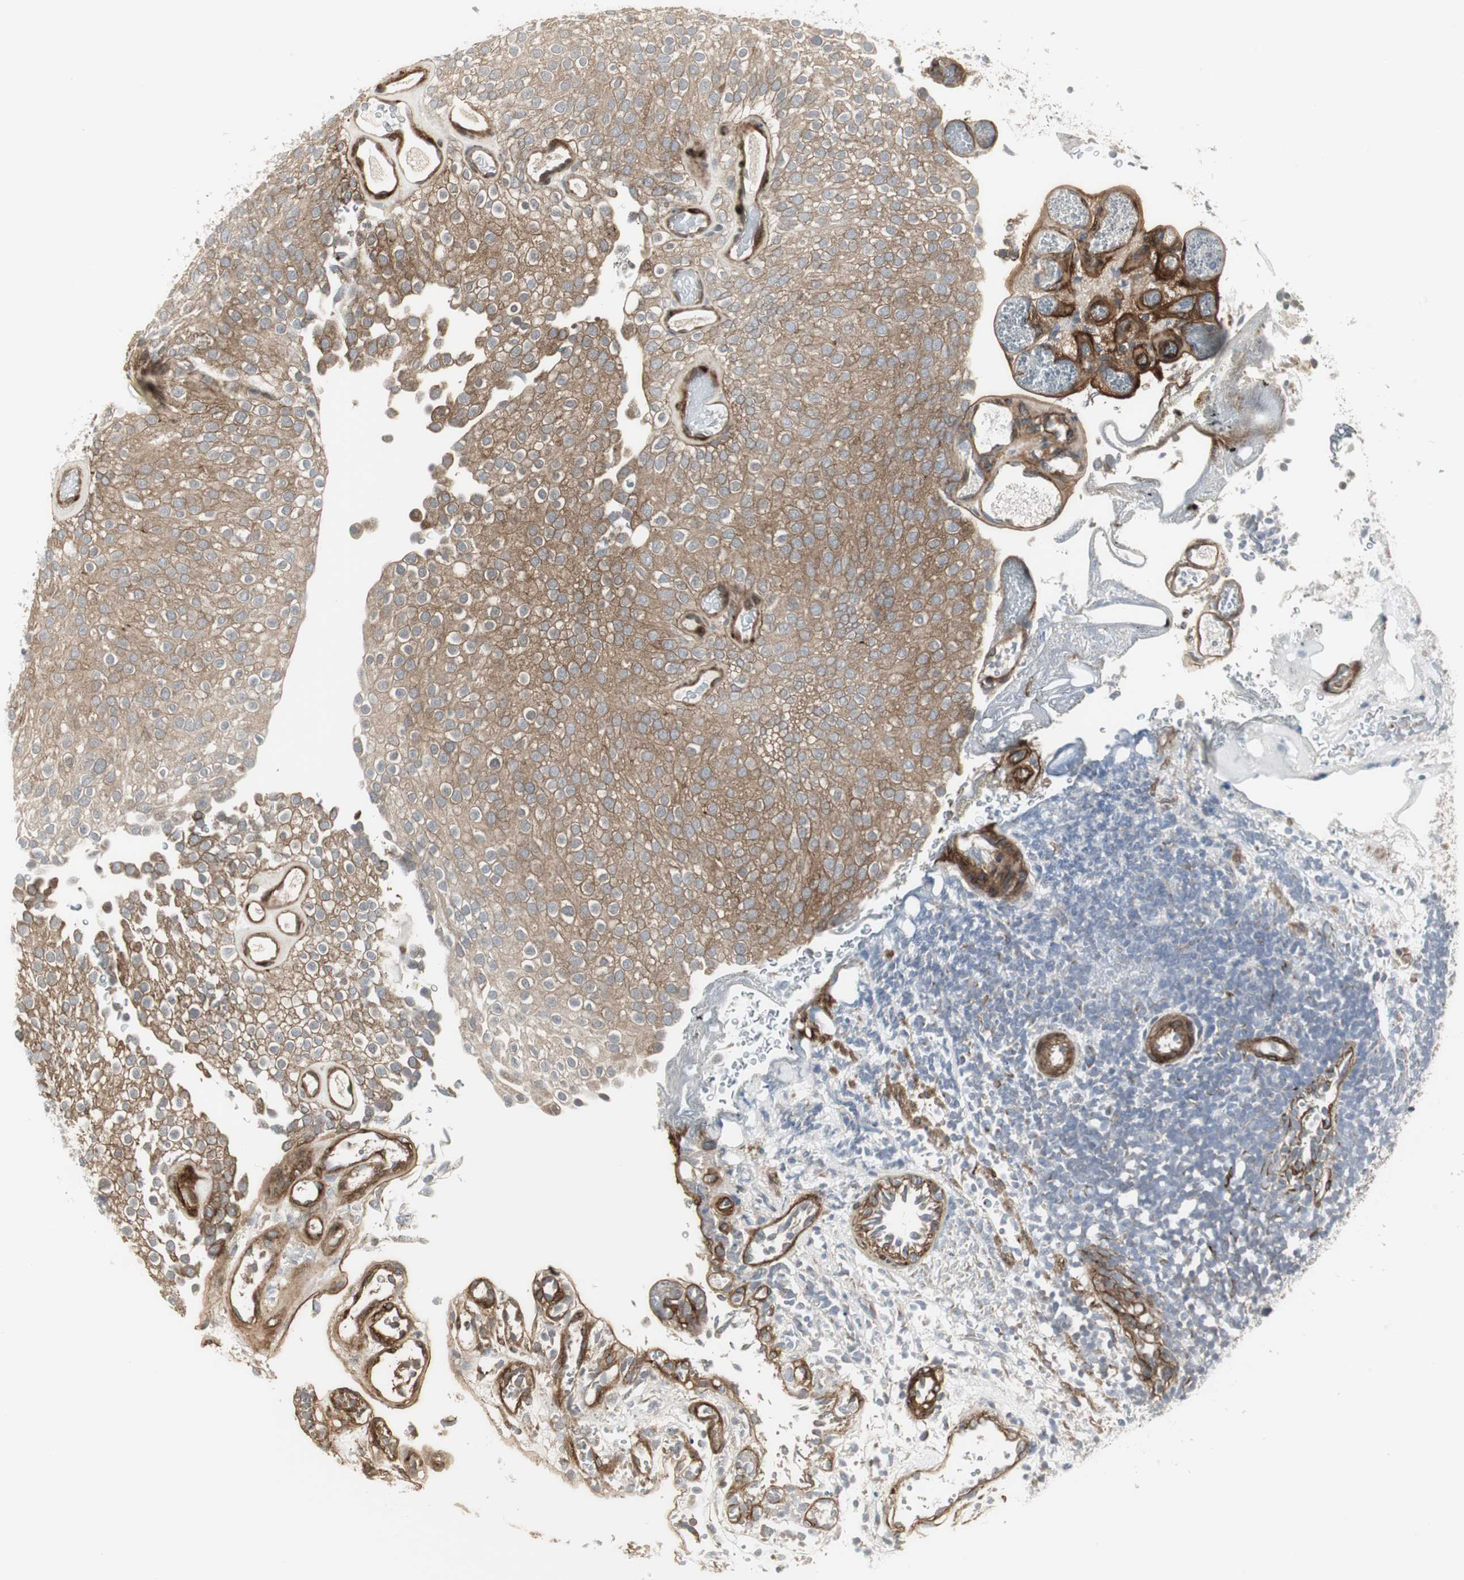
{"staining": {"intensity": "moderate", "quantity": ">75%", "location": "cytoplasmic/membranous"}, "tissue": "urothelial cancer", "cell_type": "Tumor cells", "image_type": "cancer", "snomed": [{"axis": "morphology", "description": "Urothelial carcinoma, Low grade"}, {"axis": "topography", "description": "Urinary bladder"}], "caption": "A medium amount of moderate cytoplasmic/membranous staining is appreciated in about >75% of tumor cells in low-grade urothelial carcinoma tissue. (DAB (3,3'-diaminobenzidine) = brown stain, brightfield microscopy at high magnification).", "gene": "SCYL3", "patient": {"sex": "male", "age": 78}}